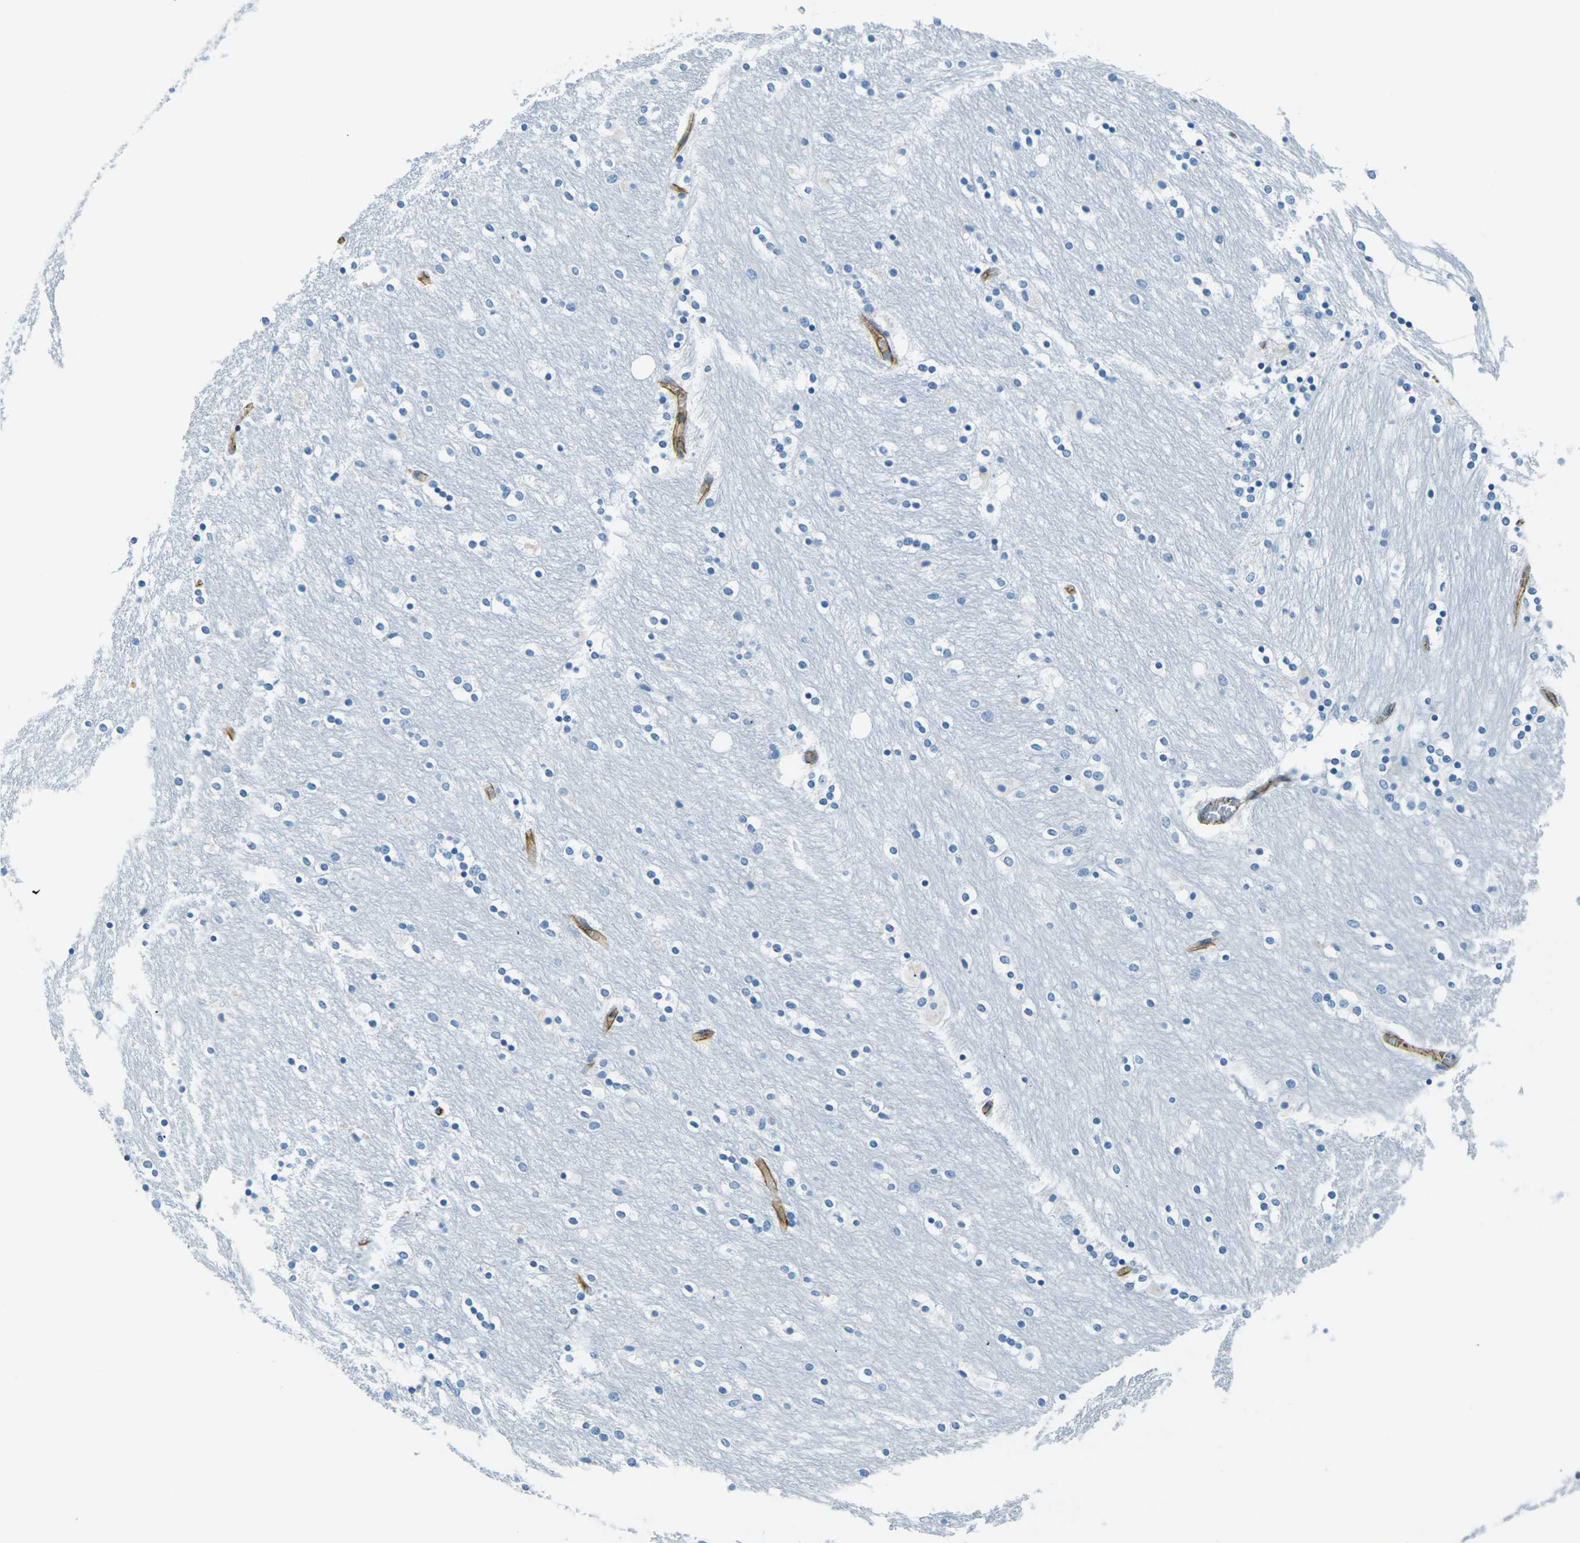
{"staining": {"intensity": "negative", "quantity": "none", "location": "none"}, "tissue": "caudate", "cell_type": "Glial cells", "image_type": "normal", "snomed": [{"axis": "morphology", "description": "Normal tissue, NOS"}, {"axis": "topography", "description": "Lateral ventricle wall"}], "caption": "This is an immunohistochemistry photomicrograph of benign caudate. There is no positivity in glial cells.", "gene": "OCLN", "patient": {"sex": "female", "age": 54}}